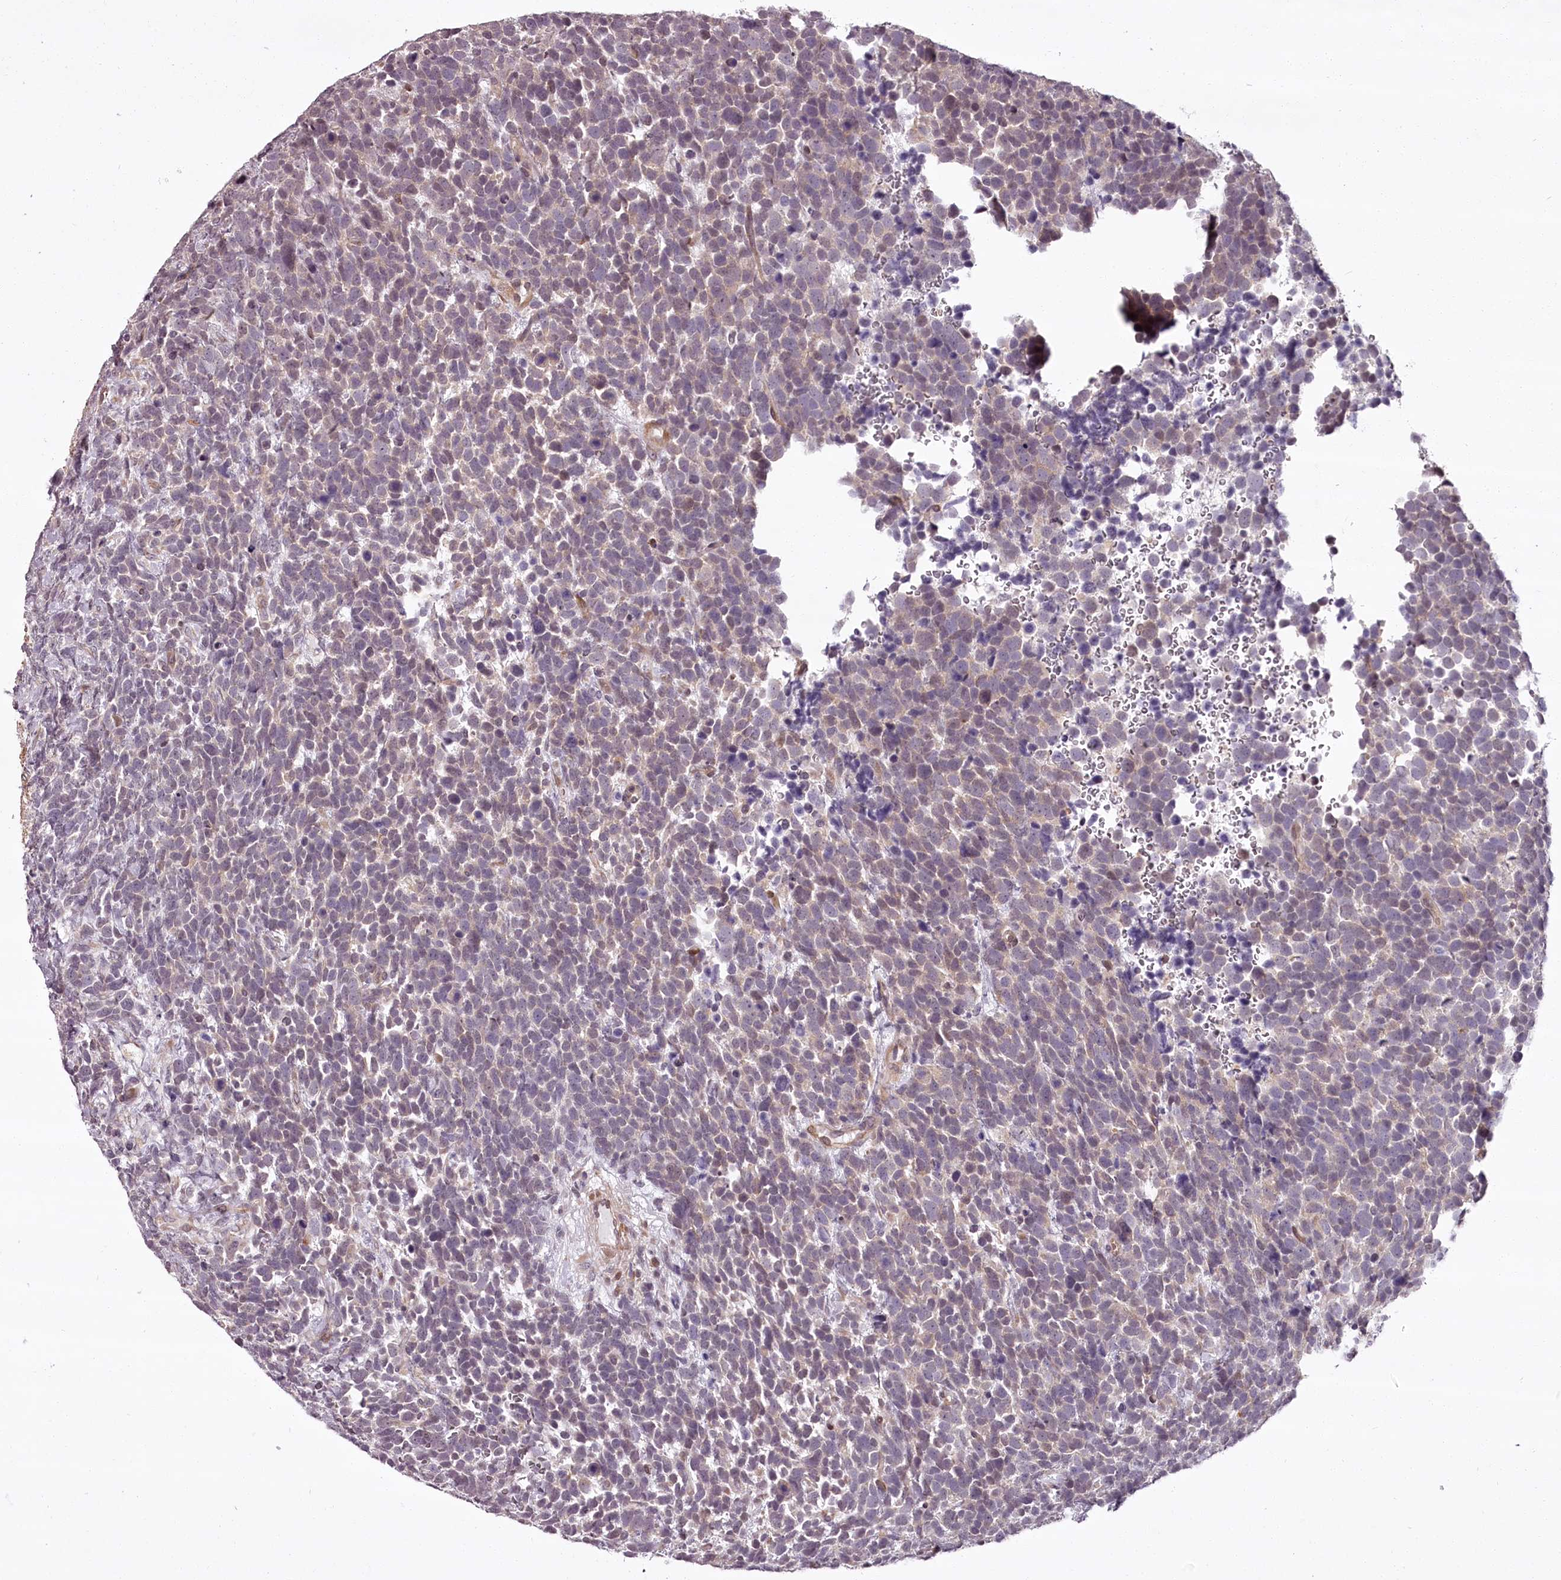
{"staining": {"intensity": "weak", "quantity": "<25%", "location": "nuclear"}, "tissue": "urothelial cancer", "cell_type": "Tumor cells", "image_type": "cancer", "snomed": [{"axis": "morphology", "description": "Urothelial carcinoma, High grade"}, {"axis": "topography", "description": "Urinary bladder"}], "caption": "This is a image of immunohistochemistry (IHC) staining of urothelial cancer, which shows no expression in tumor cells.", "gene": "CCDC92", "patient": {"sex": "female", "age": 82}}